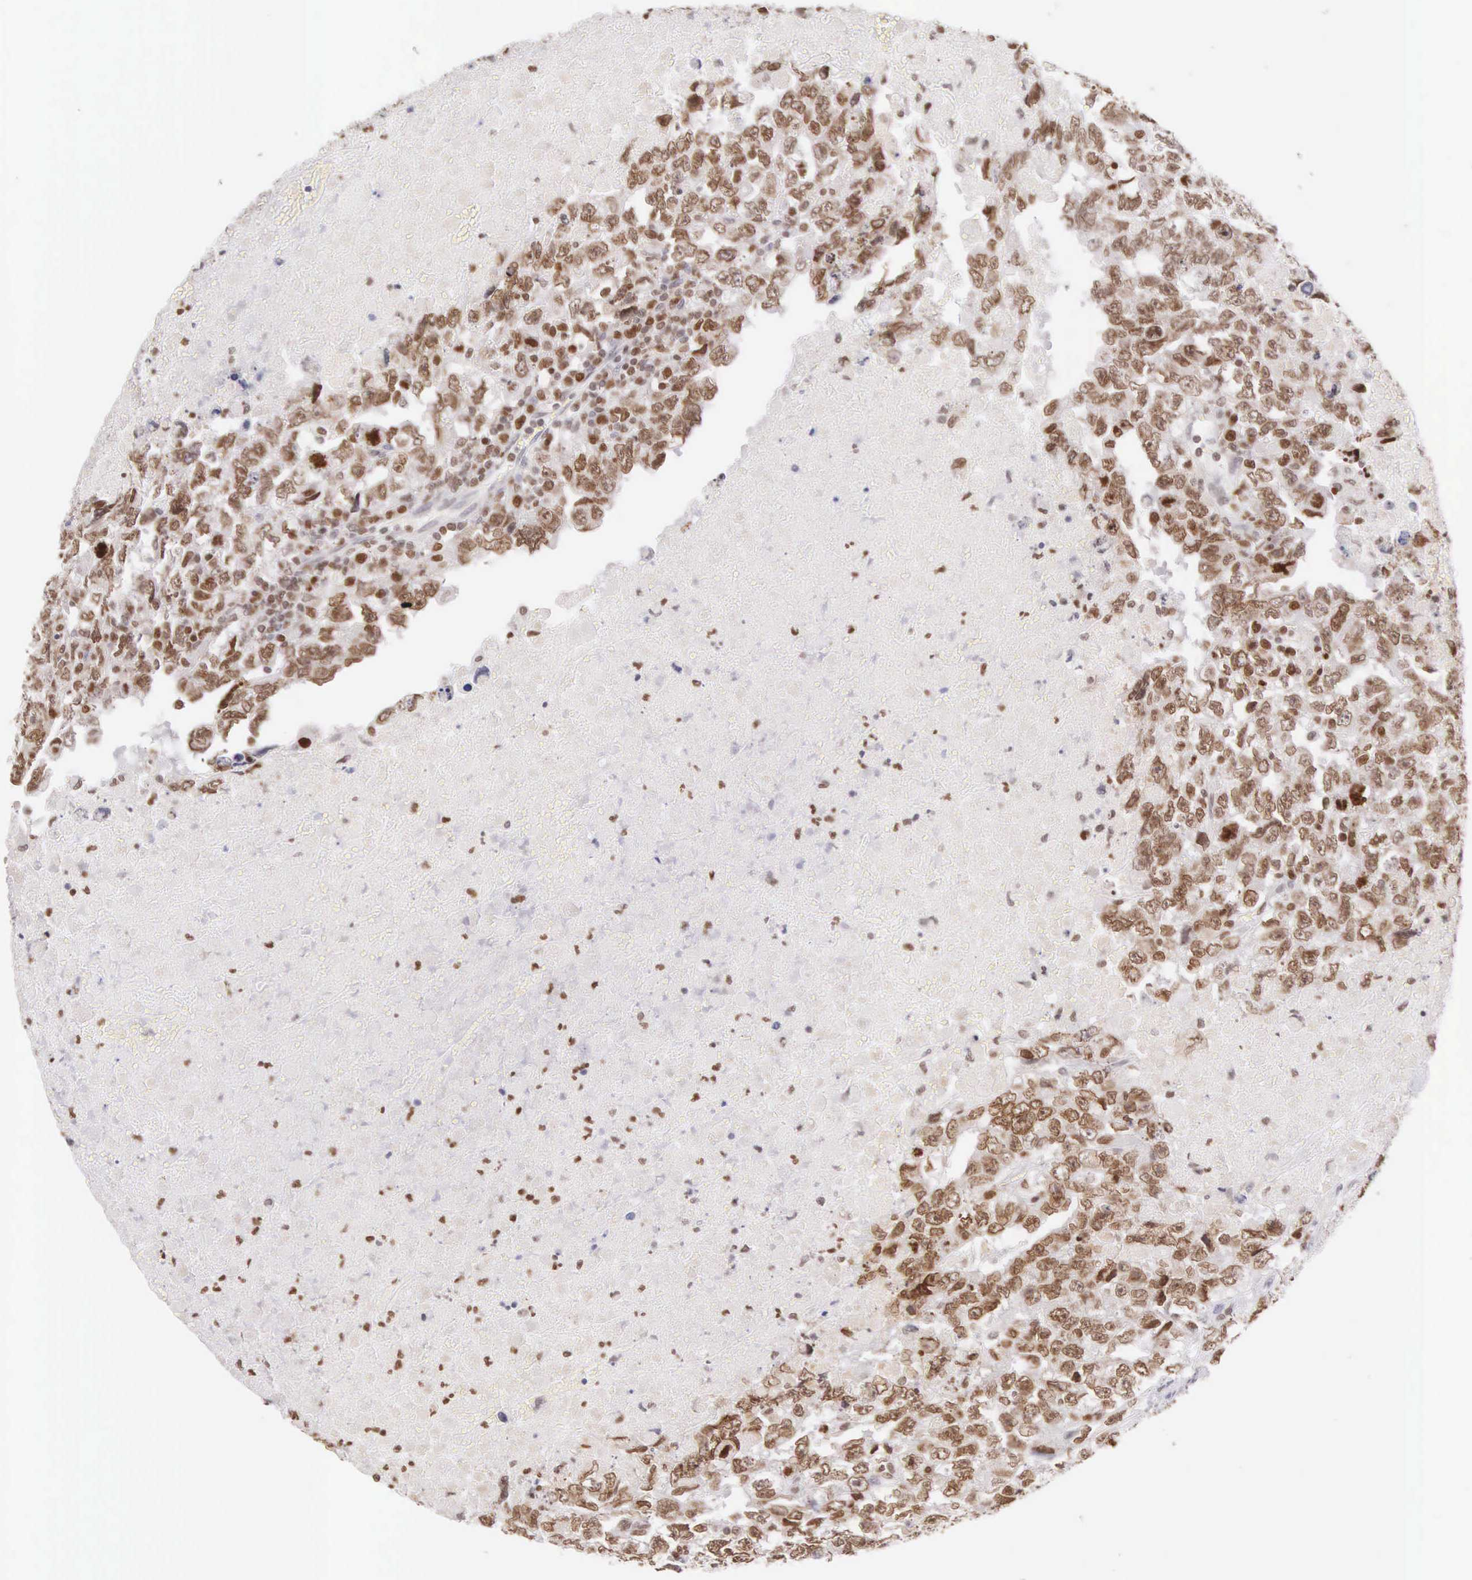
{"staining": {"intensity": "strong", "quantity": ">75%", "location": "nuclear"}, "tissue": "testis cancer", "cell_type": "Tumor cells", "image_type": "cancer", "snomed": [{"axis": "morphology", "description": "Carcinoma, Embryonal, NOS"}, {"axis": "topography", "description": "Testis"}], "caption": "About >75% of tumor cells in embryonal carcinoma (testis) show strong nuclear protein expression as visualized by brown immunohistochemical staining.", "gene": "VRK1", "patient": {"sex": "male", "age": 36}}